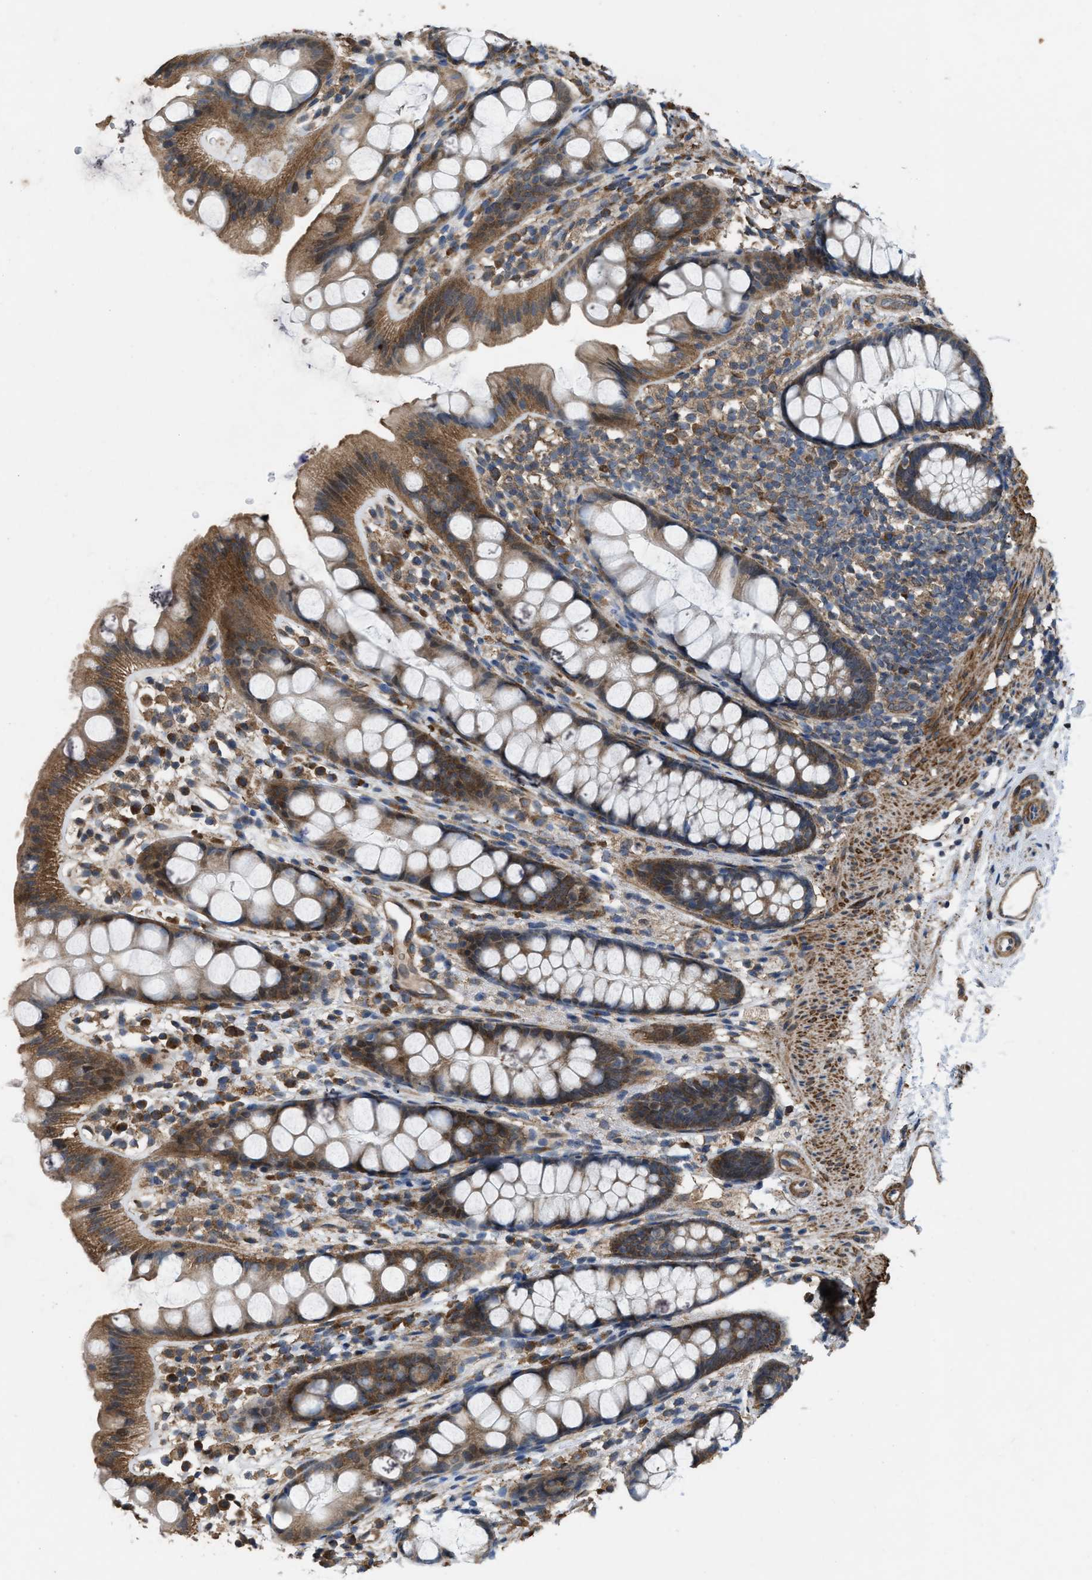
{"staining": {"intensity": "strong", "quantity": ">75%", "location": "cytoplasmic/membranous"}, "tissue": "rectum", "cell_type": "Glandular cells", "image_type": "normal", "snomed": [{"axis": "morphology", "description": "Normal tissue, NOS"}, {"axis": "topography", "description": "Rectum"}], "caption": "The immunohistochemical stain shows strong cytoplasmic/membranous staining in glandular cells of normal rectum.", "gene": "ARL6", "patient": {"sex": "female", "age": 65}}